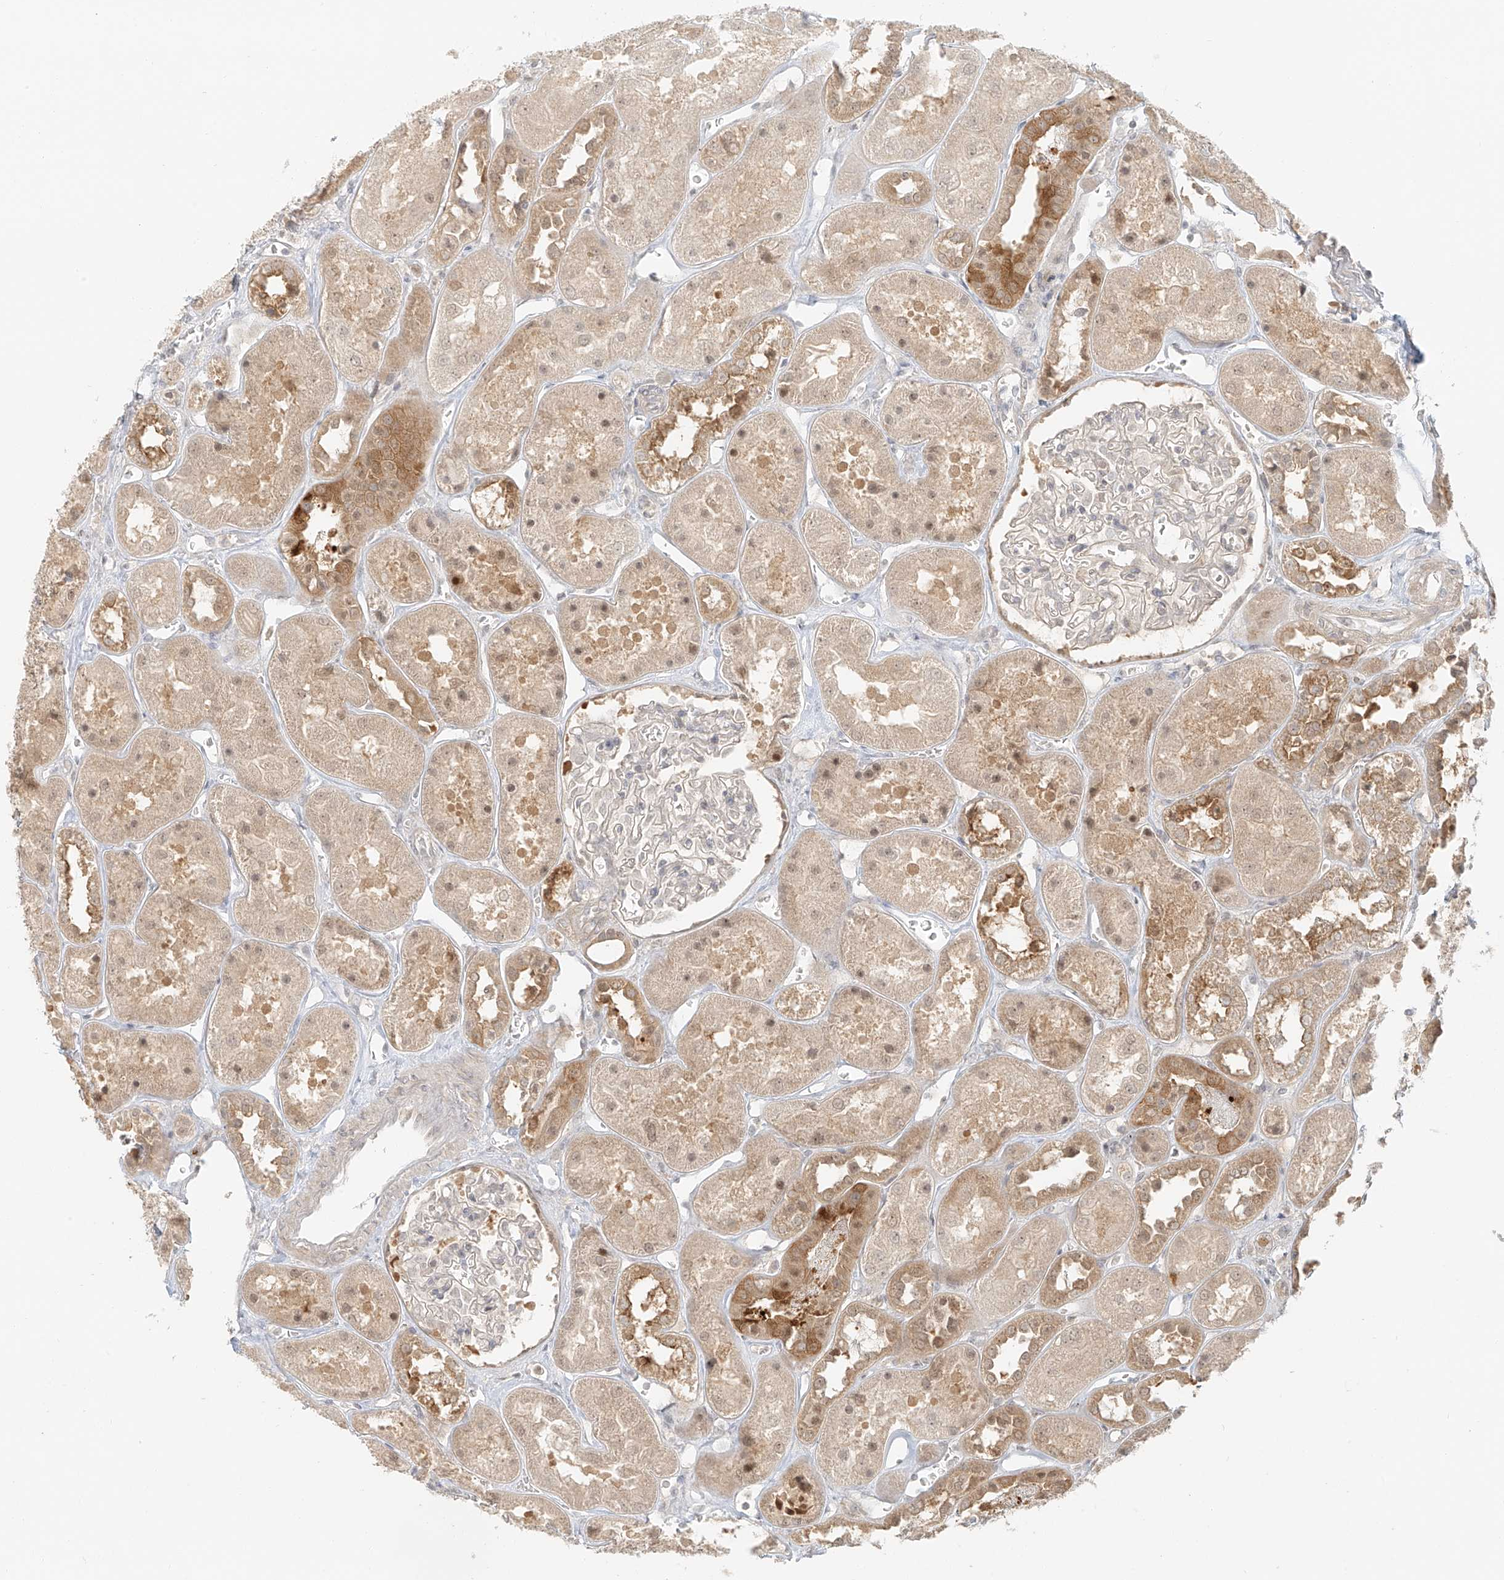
{"staining": {"intensity": "weak", "quantity": "<25%", "location": "cytoplasmic/membranous"}, "tissue": "kidney", "cell_type": "Cells in glomeruli", "image_type": "normal", "snomed": [{"axis": "morphology", "description": "Normal tissue, NOS"}, {"axis": "topography", "description": "Kidney"}], "caption": "Immunohistochemistry (IHC) image of benign kidney: kidney stained with DAB (3,3'-diaminobenzidine) demonstrates no significant protein positivity in cells in glomeruli.", "gene": "MIPEP", "patient": {"sex": "male", "age": 70}}